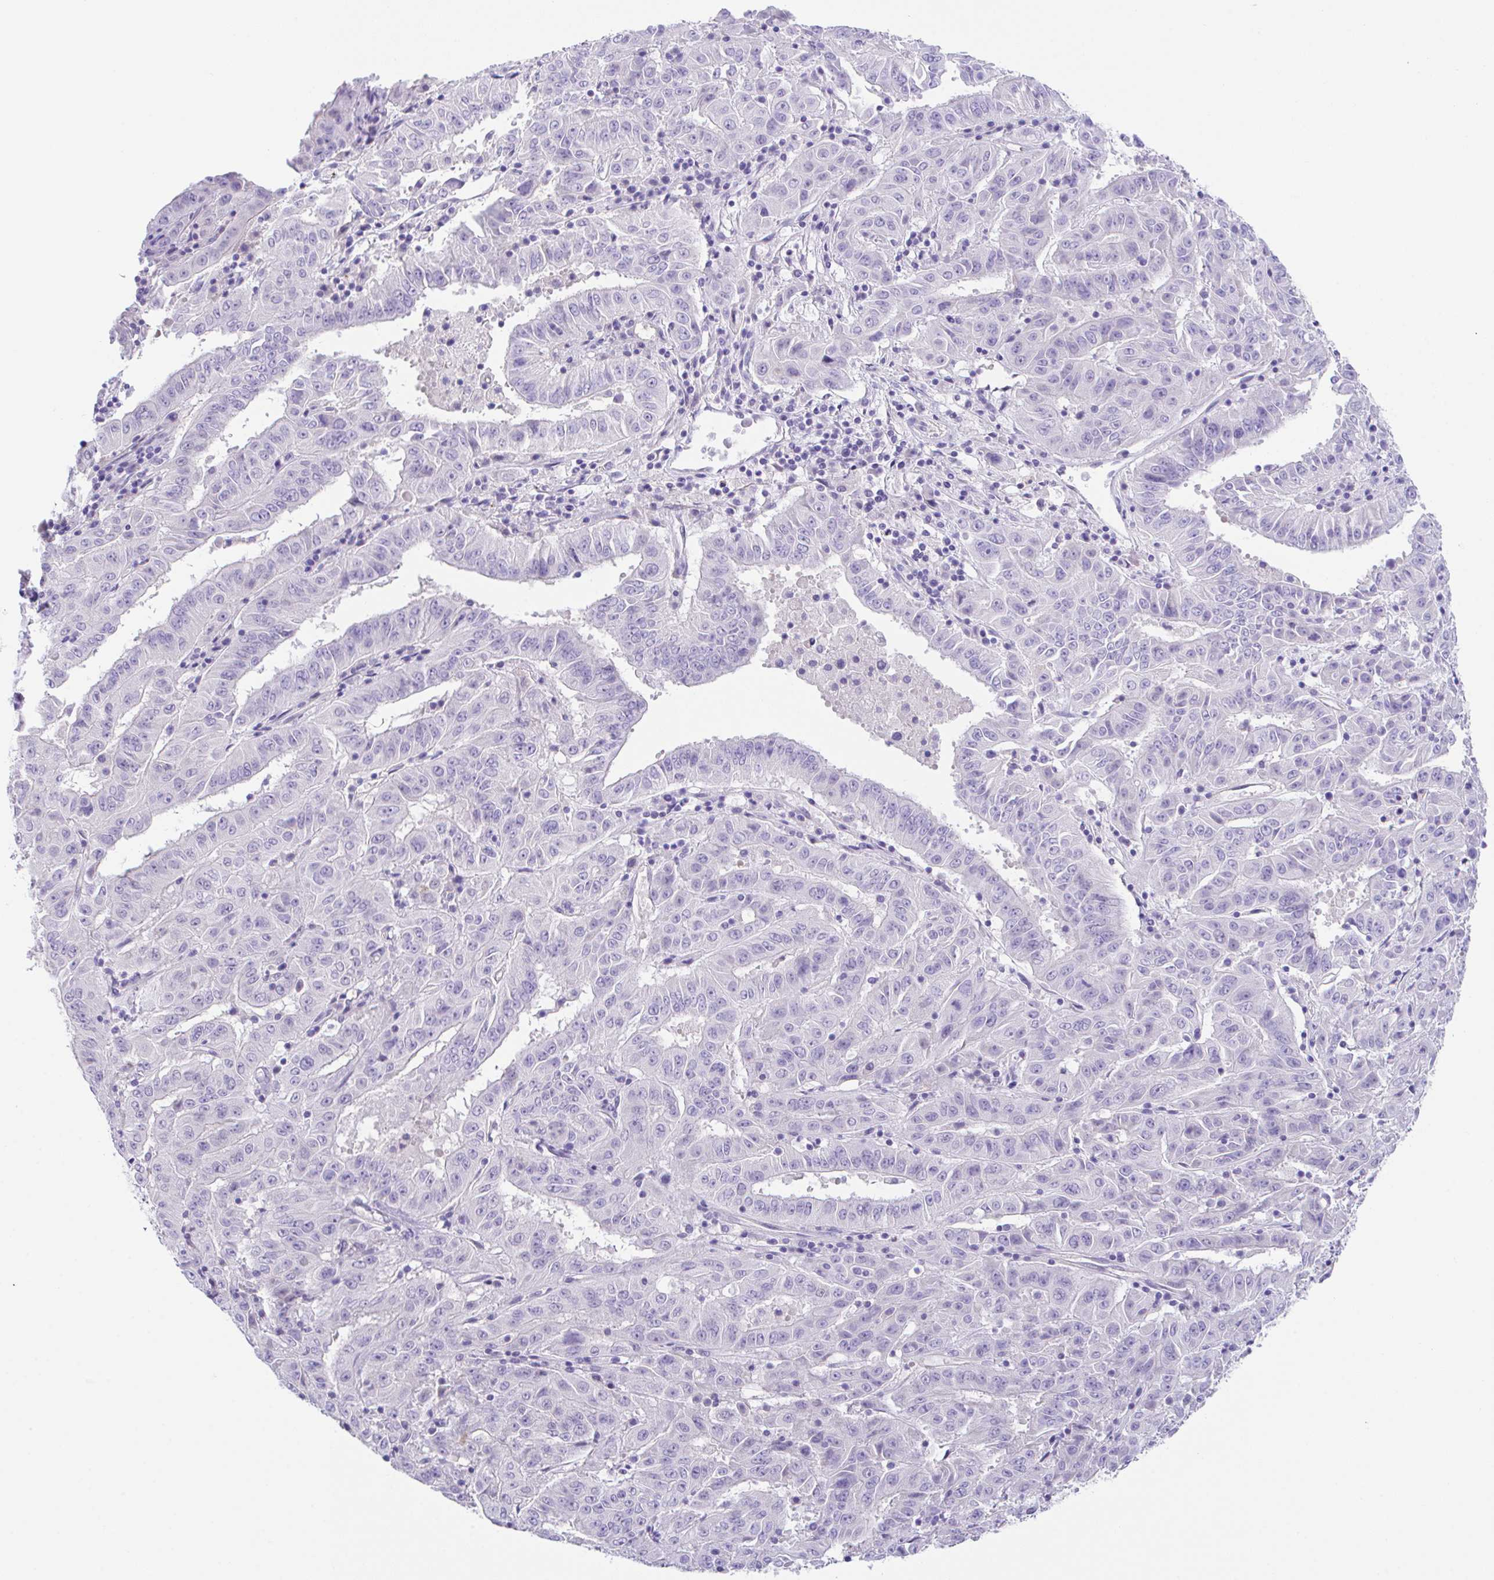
{"staining": {"intensity": "negative", "quantity": "none", "location": "none"}, "tissue": "pancreatic cancer", "cell_type": "Tumor cells", "image_type": "cancer", "snomed": [{"axis": "morphology", "description": "Adenocarcinoma, NOS"}, {"axis": "topography", "description": "Pancreas"}], "caption": "Pancreatic adenocarcinoma was stained to show a protein in brown. There is no significant expression in tumor cells. (Stains: DAB (3,3'-diaminobenzidine) IHC with hematoxylin counter stain, Microscopy: brightfield microscopy at high magnification).", "gene": "HACD4", "patient": {"sex": "male", "age": 63}}